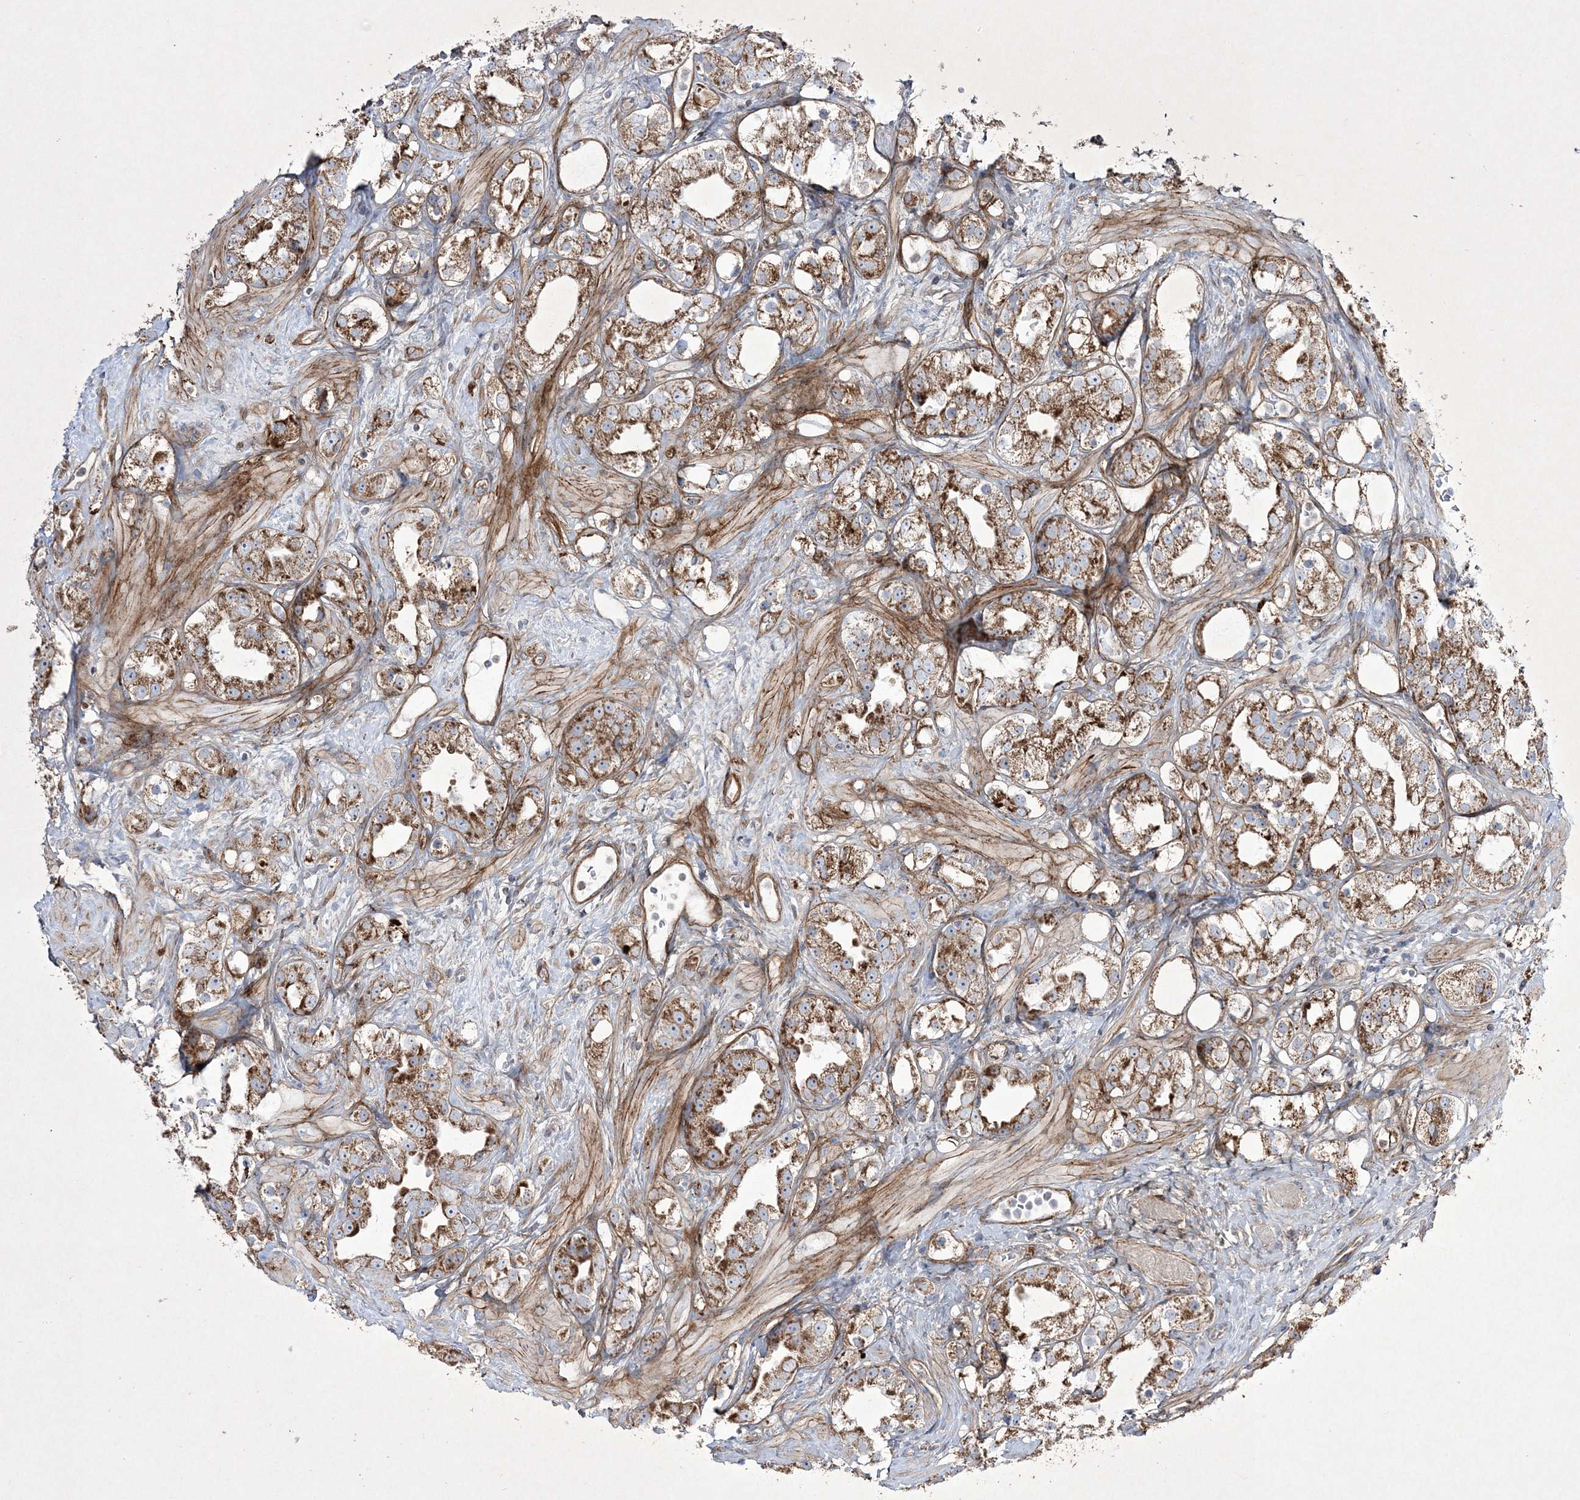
{"staining": {"intensity": "moderate", "quantity": ">75%", "location": "cytoplasmic/membranous"}, "tissue": "prostate cancer", "cell_type": "Tumor cells", "image_type": "cancer", "snomed": [{"axis": "morphology", "description": "Adenocarcinoma, NOS"}, {"axis": "topography", "description": "Prostate"}], "caption": "Immunohistochemical staining of human prostate cancer (adenocarcinoma) exhibits medium levels of moderate cytoplasmic/membranous protein expression in approximately >75% of tumor cells. (DAB (3,3'-diaminobenzidine) = brown stain, brightfield microscopy at high magnification).", "gene": "RICTOR", "patient": {"sex": "male", "age": 79}}